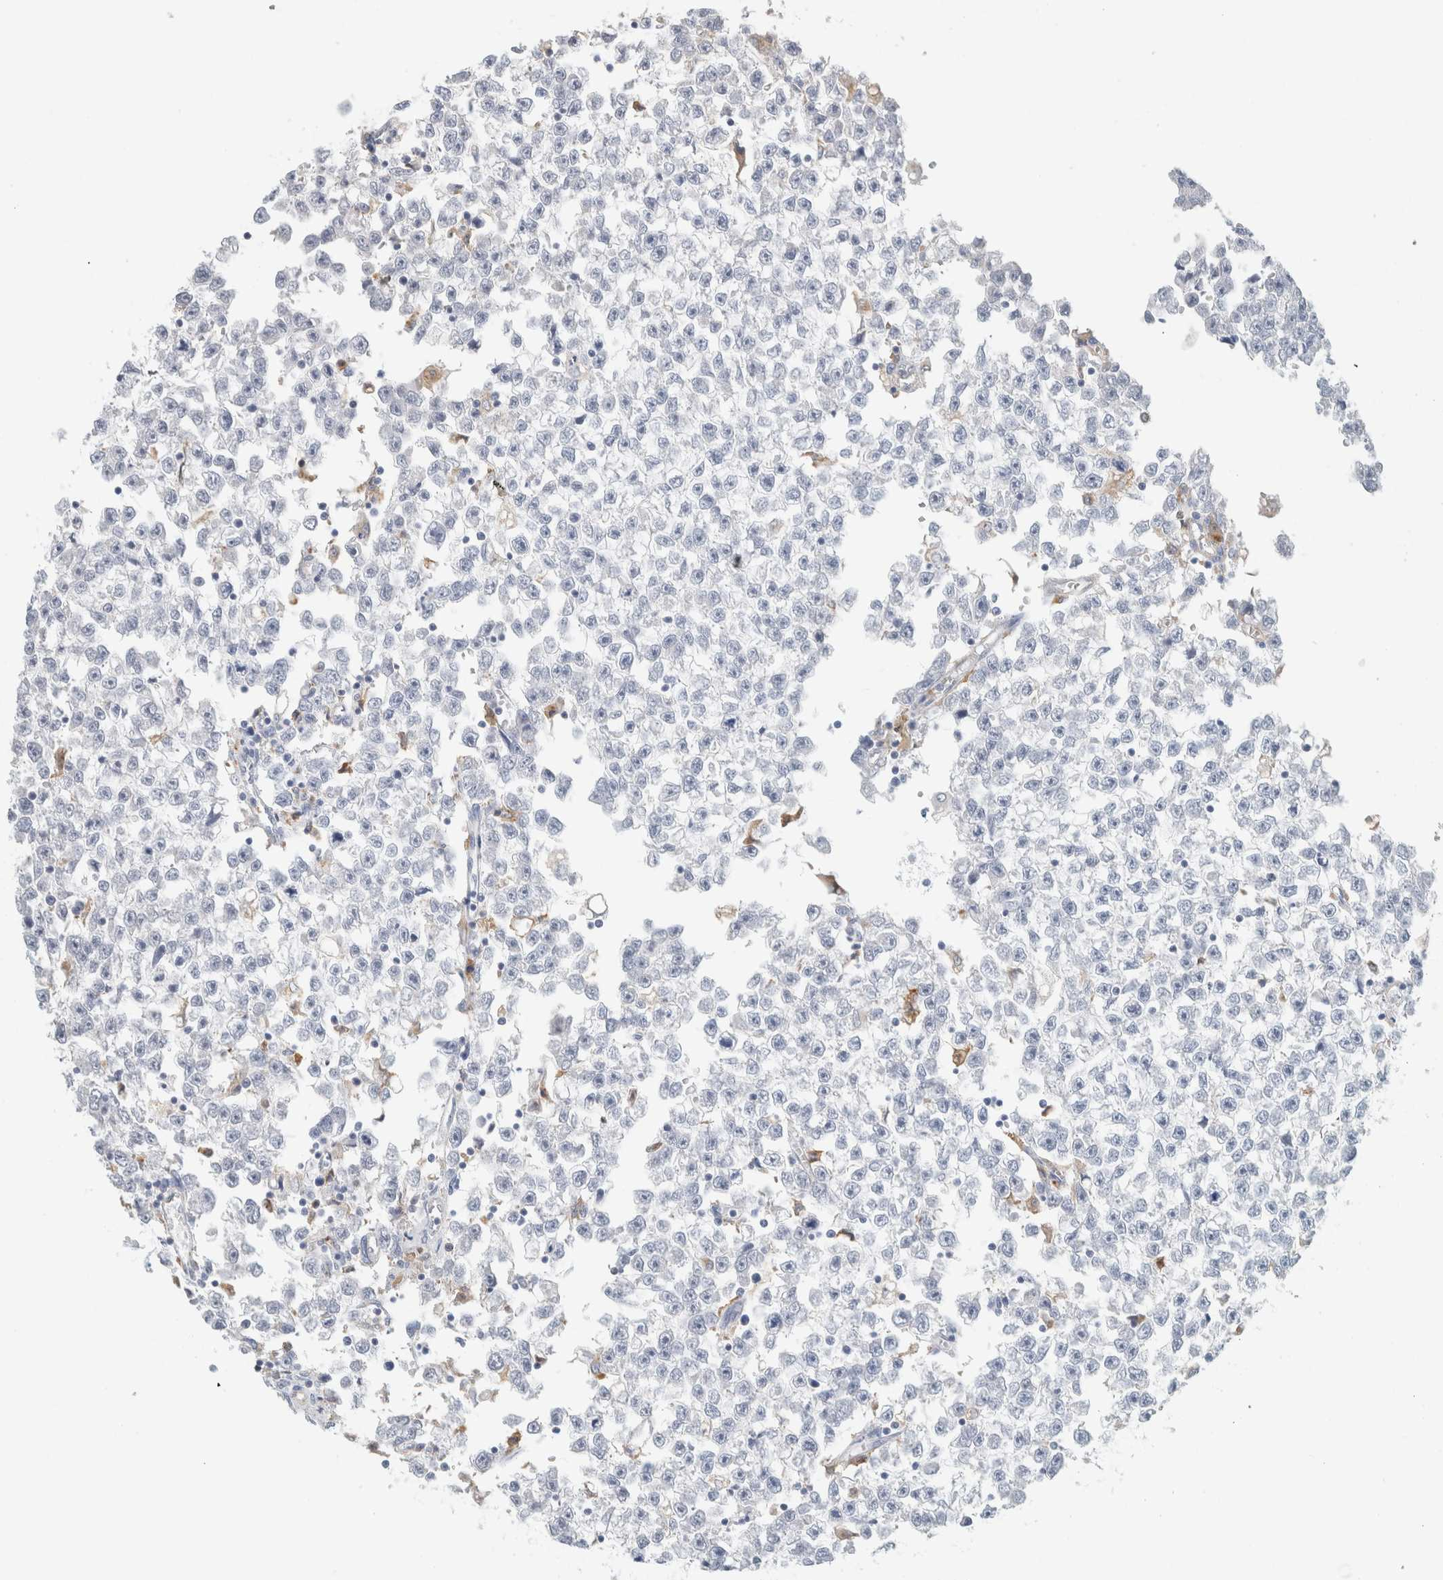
{"staining": {"intensity": "negative", "quantity": "none", "location": "none"}, "tissue": "testis cancer", "cell_type": "Tumor cells", "image_type": "cancer", "snomed": [{"axis": "morphology", "description": "Seminoma, NOS"}, {"axis": "morphology", "description": "Carcinoma, Embryonal, NOS"}, {"axis": "topography", "description": "Testis"}], "caption": "This is a micrograph of immunohistochemistry staining of testis embryonal carcinoma, which shows no expression in tumor cells. Brightfield microscopy of immunohistochemistry stained with DAB (brown) and hematoxylin (blue), captured at high magnification.", "gene": "LY86", "patient": {"sex": "male", "age": 51}}